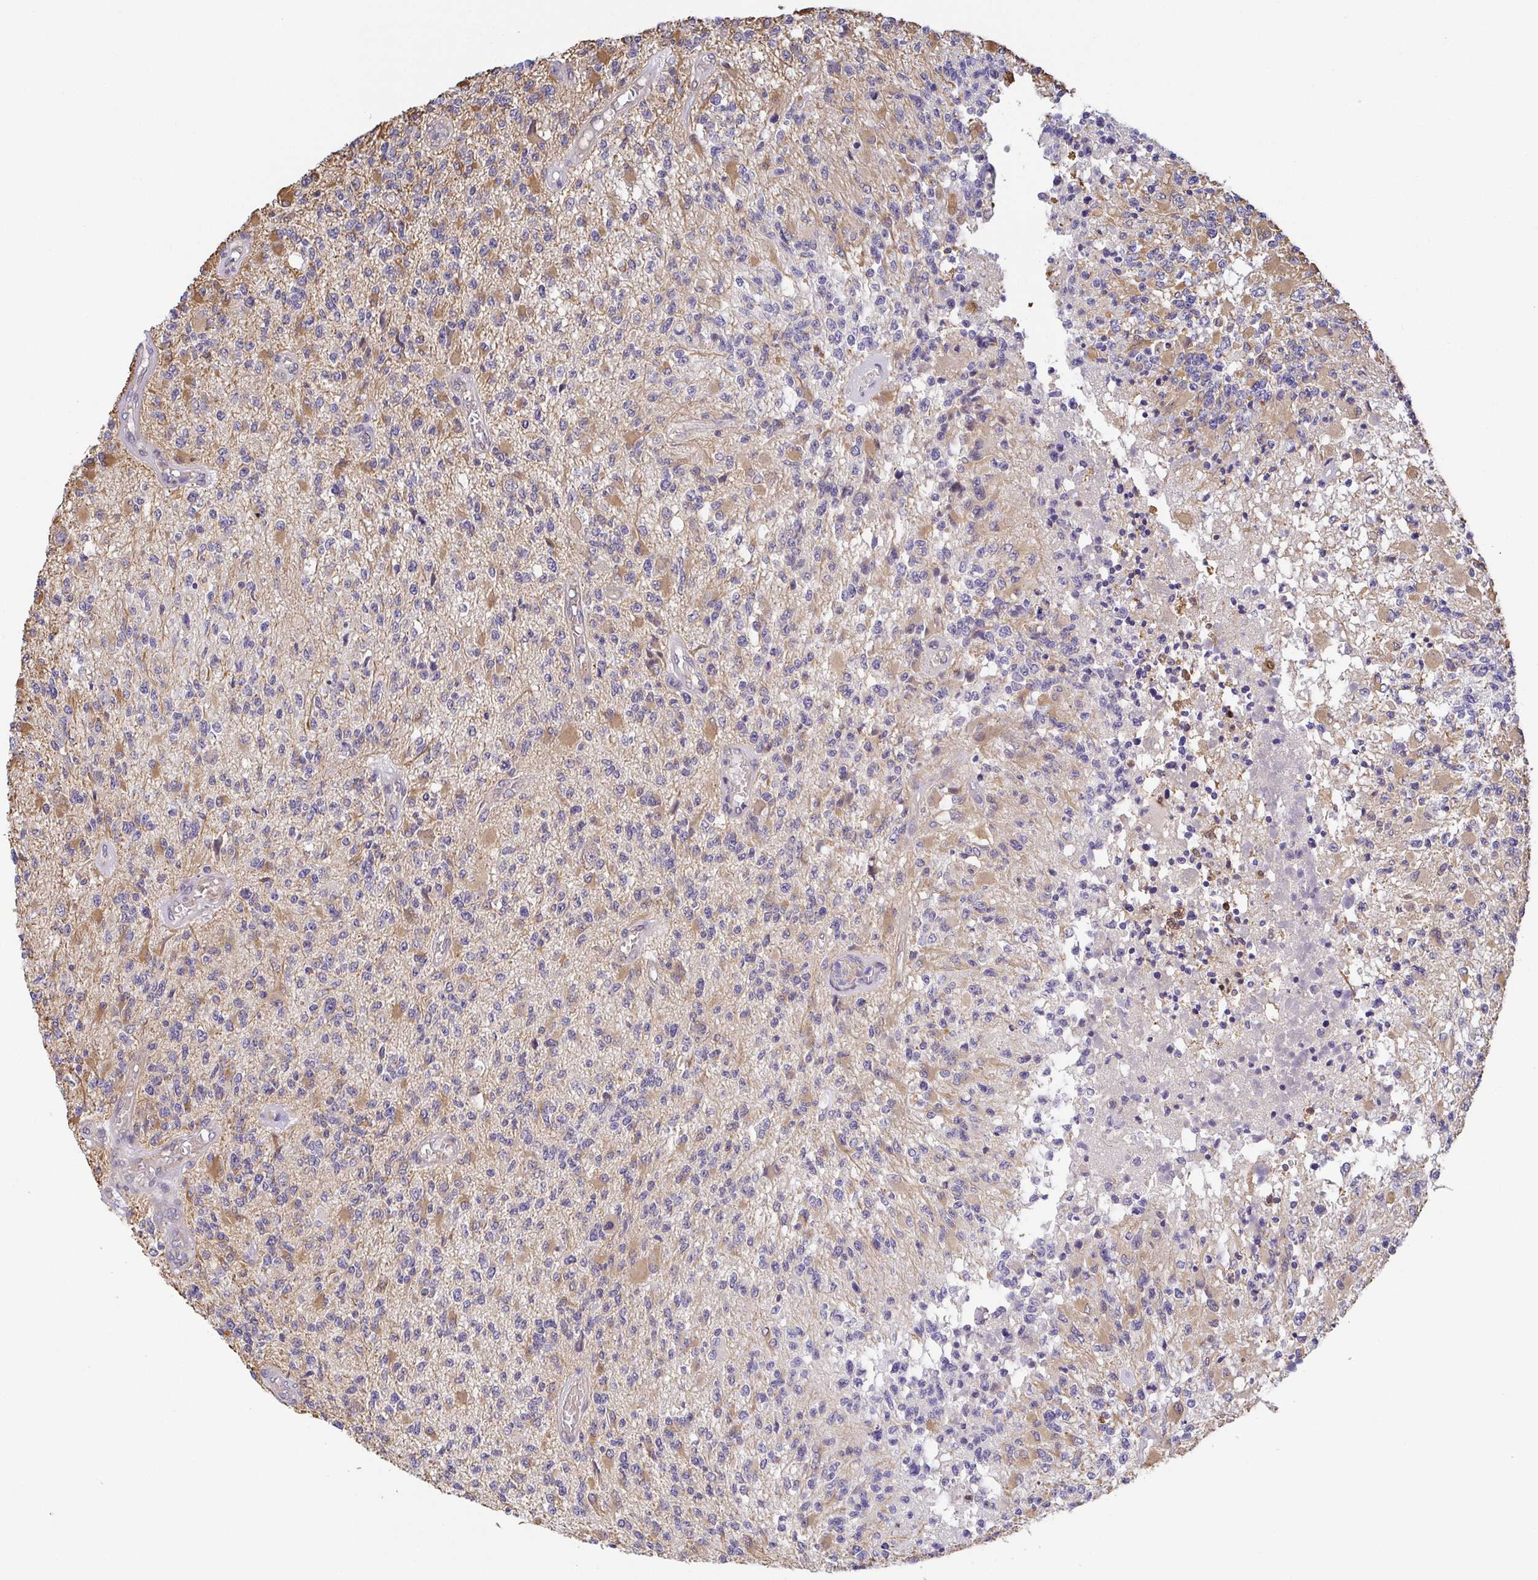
{"staining": {"intensity": "weak", "quantity": "<25%", "location": "cytoplasmic/membranous"}, "tissue": "glioma", "cell_type": "Tumor cells", "image_type": "cancer", "snomed": [{"axis": "morphology", "description": "Glioma, malignant, High grade"}, {"axis": "topography", "description": "Brain"}], "caption": "Human glioma stained for a protein using immunohistochemistry reveals no expression in tumor cells.", "gene": "BCL2L1", "patient": {"sex": "female", "age": 63}}